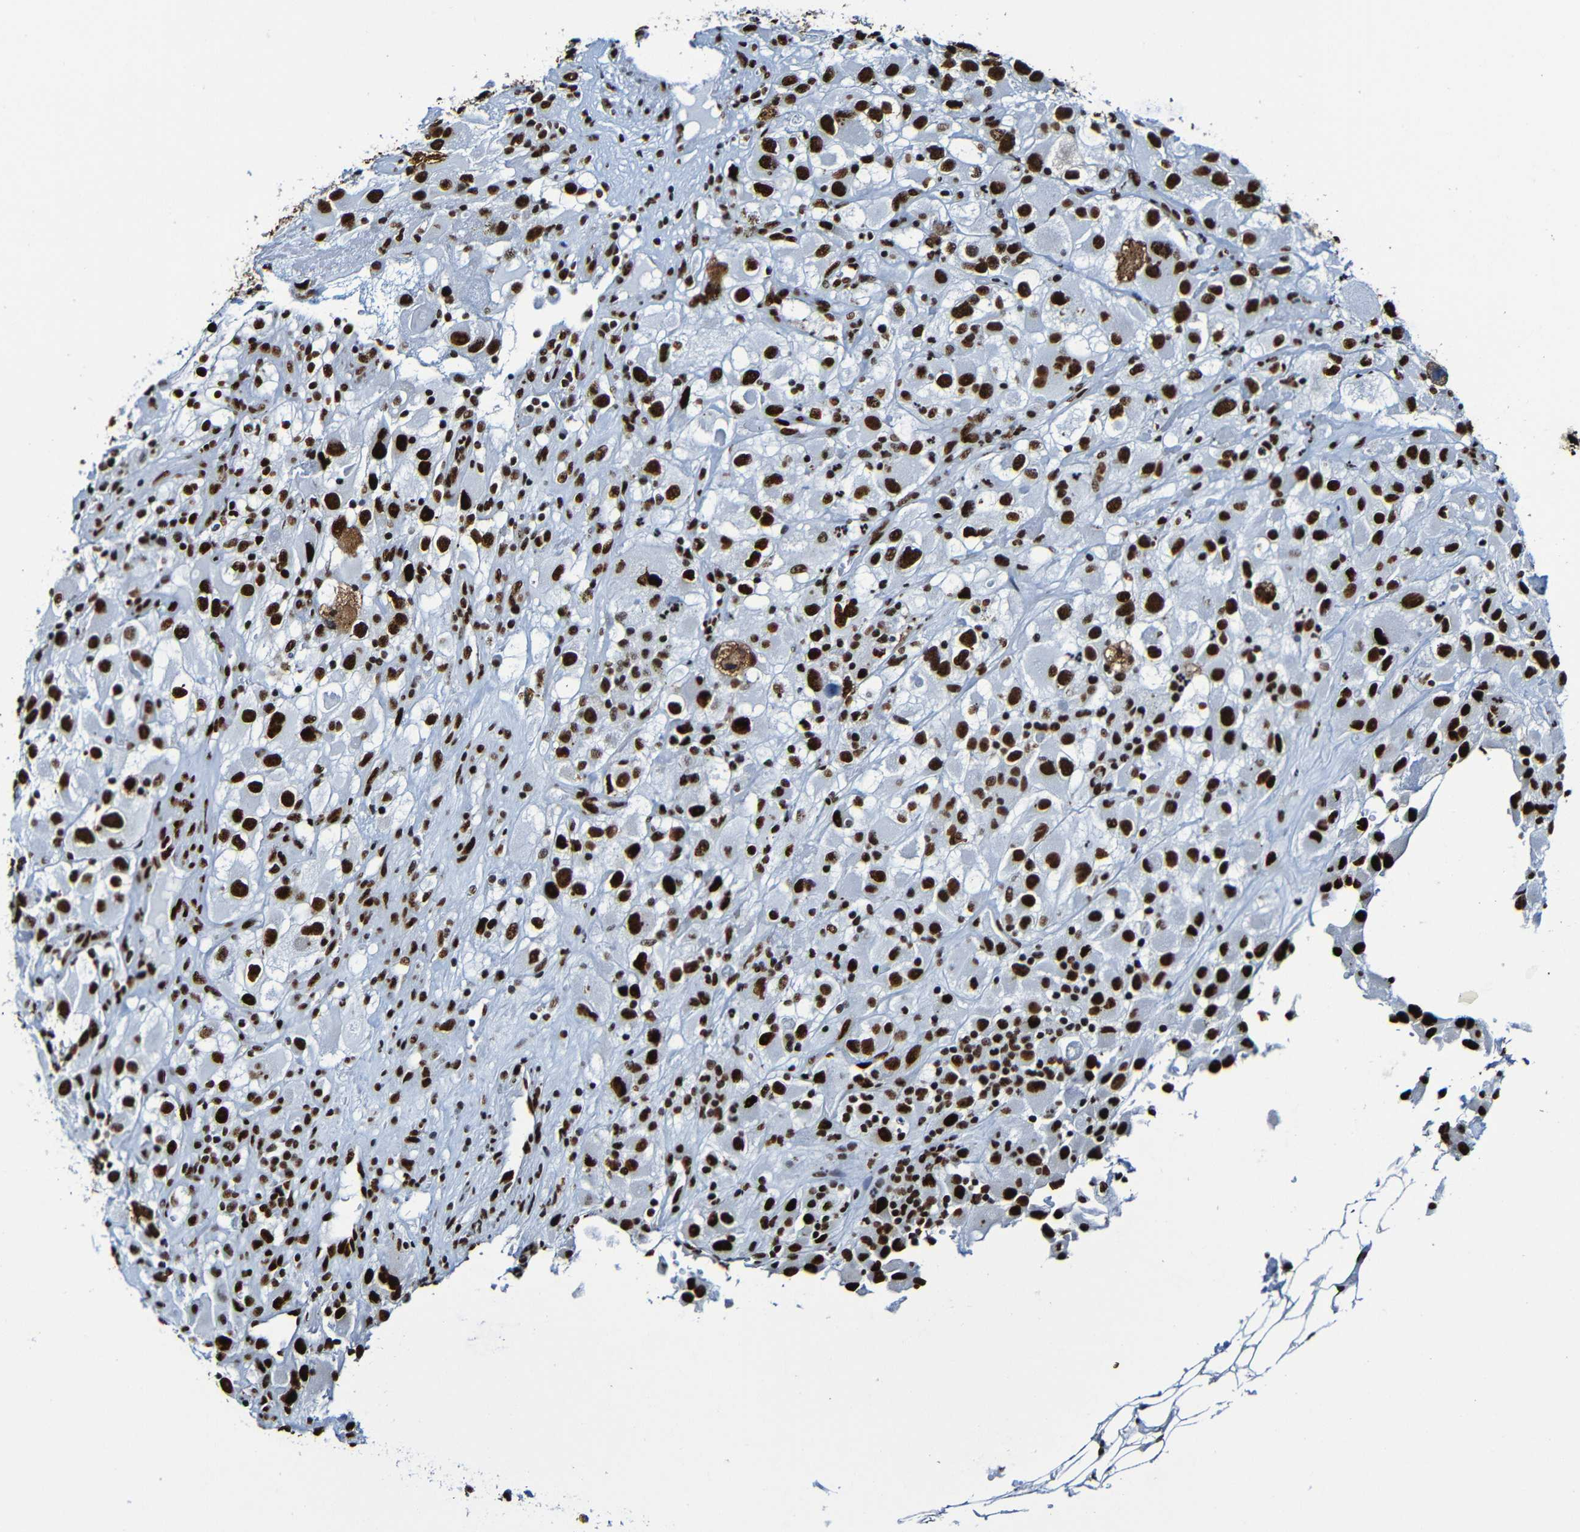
{"staining": {"intensity": "strong", "quantity": ">75%", "location": "nuclear"}, "tissue": "renal cancer", "cell_type": "Tumor cells", "image_type": "cancer", "snomed": [{"axis": "morphology", "description": "Adenocarcinoma, NOS"}, {"axis": "topography", "description": "Kidney"}], "caption": "A histopathology image showing strong nuclear staining in about >75% of tumor cells in adenocarcinoma (renal), as visualized by brown immunohistochemical staining.", "gene": "SRSF3", "patient": {"sex": "female", "age": 52}}